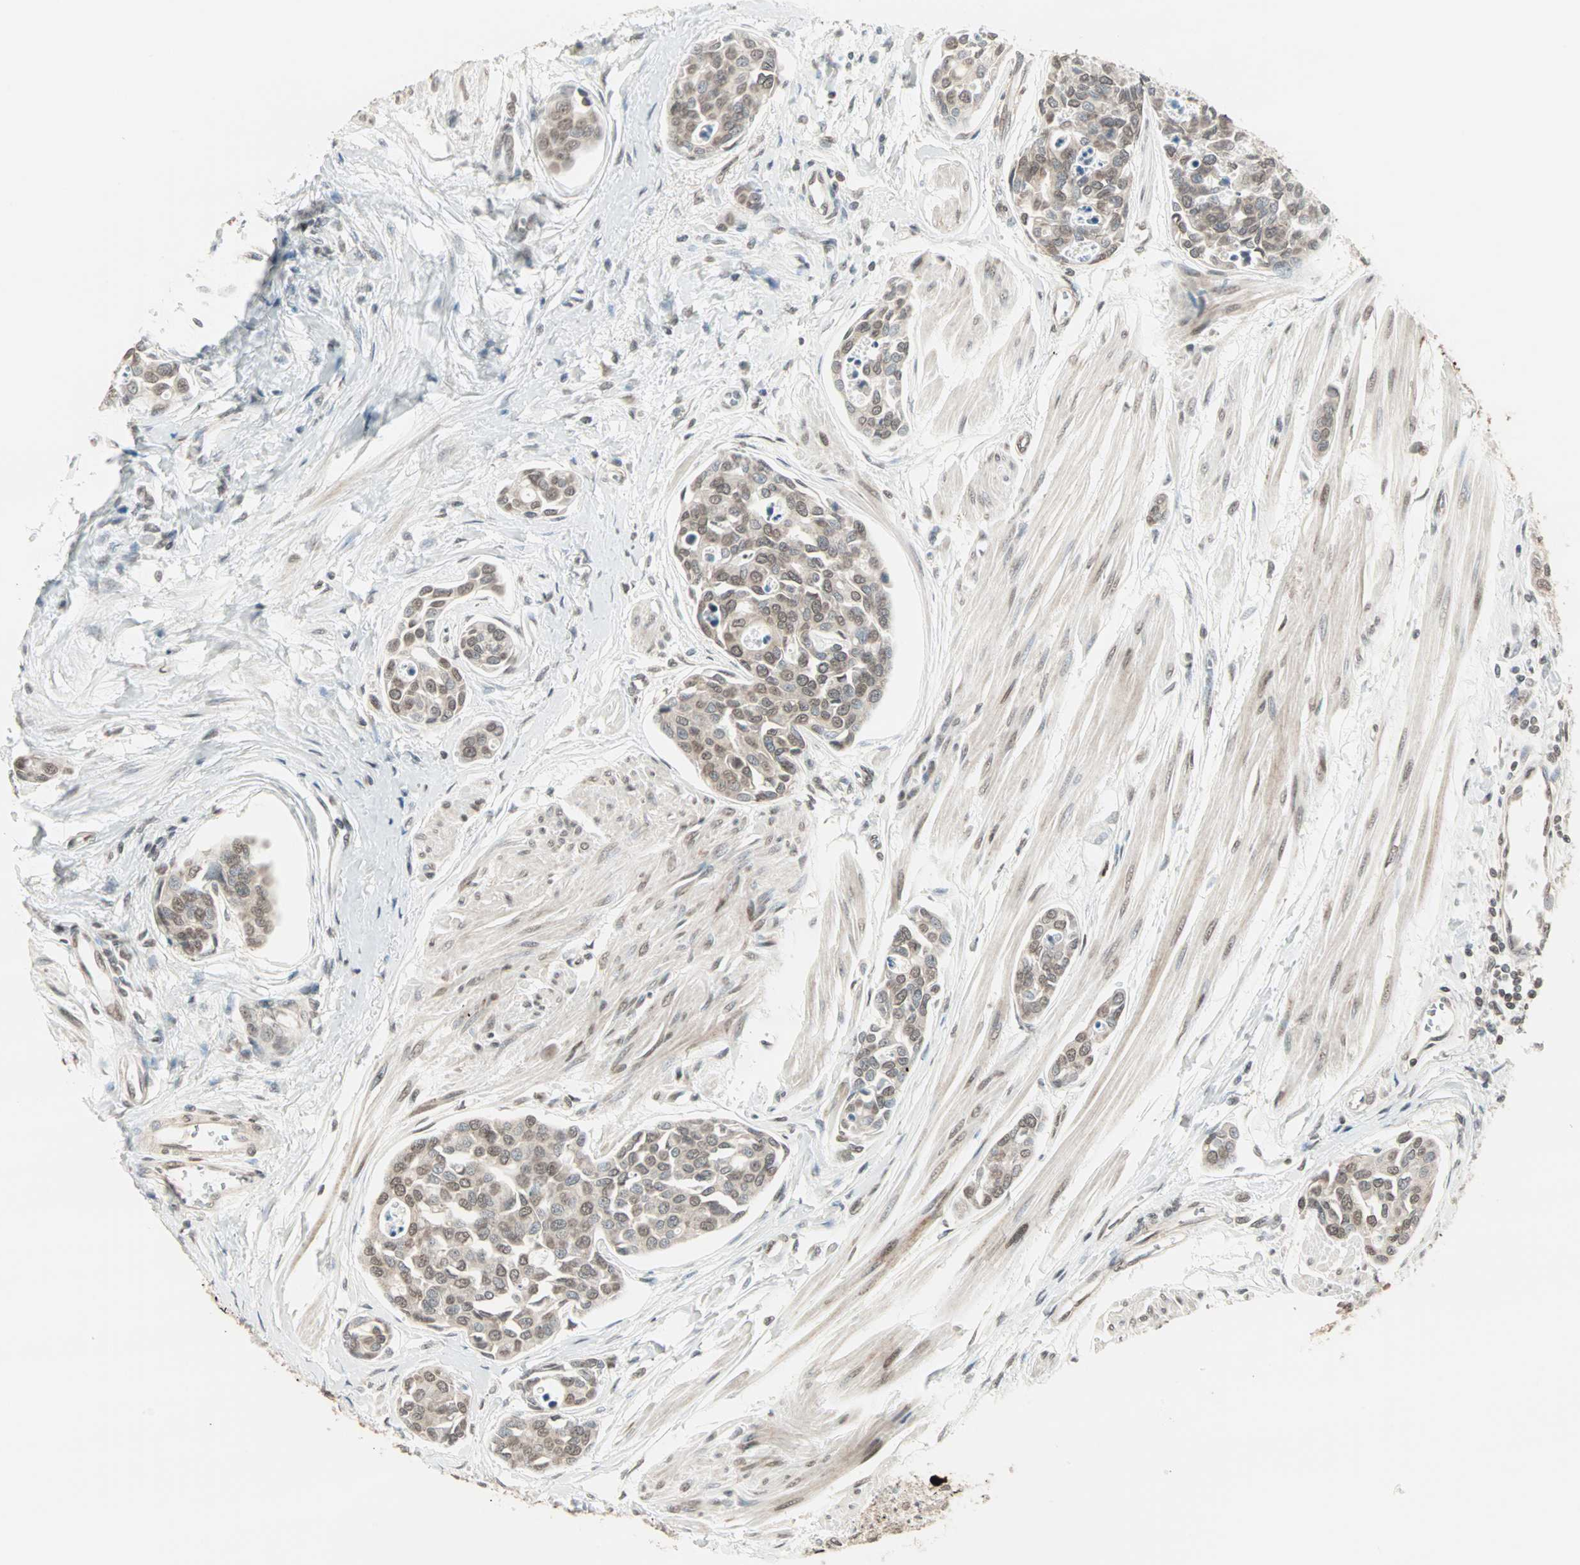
{"staining": {"intensity": "weak", "quantity": "25%-75%", "location": "cytoplasmic/membranous,nuclear"}, "tissue": "urothelial cancer", "cell_type": "Tumor cells", "image_type": "cancer", "snomed": [{"axis": "morphology", "description": "Urothelial carcinoma, High grade"}, {"axis": "topography", "description": "Urinary bladder"}], "caption": "A brown stain labels weak cytoplasmic/membranous and nuclear expression of a protein in urothelial cancer tumor cells.", "gene": "CBLC", "patient": {"sex": "male", "age": 78}}